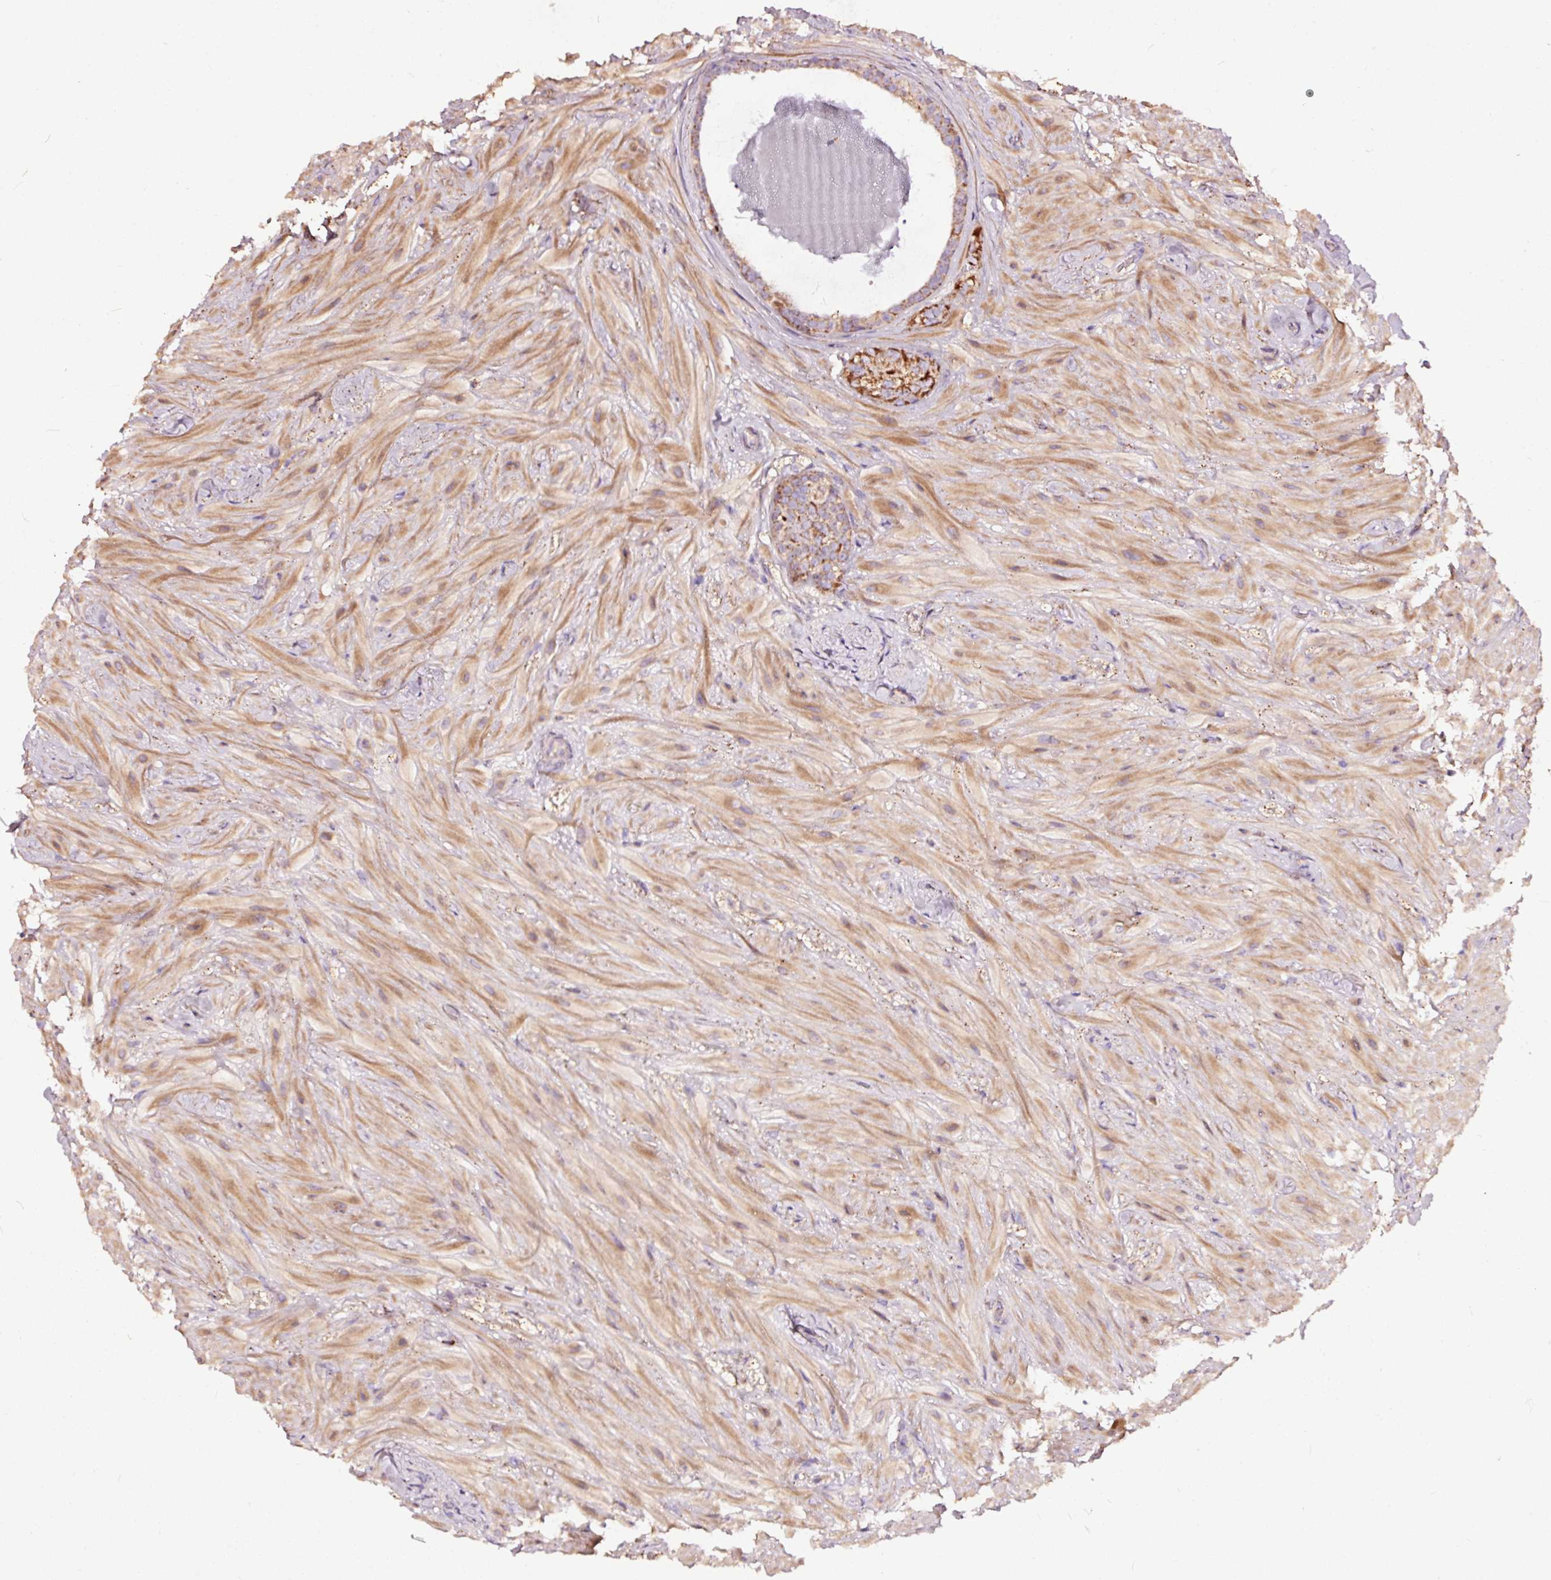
{"staining": {"intensity": "strong", "quantity": ">75%", "location": "cytoplasmic/membranous"}, "tissue": "seminal vesicle", "cell_type": "Glandular cells", "image_type": "normal", "snomed": [{"axis": "morphology", "description": "Normal tissue, NOS"}, {"axis": "topography", "description": "Seminal veicle"}], "caption": "Immunohistochemistry of benign seminal vesicle shows high levels of strong cytoplasmic/membranous expression in approximately >75% of glandular cells.", "gene": "TPM1", "patient": {"sex": "male", "age": 60}}